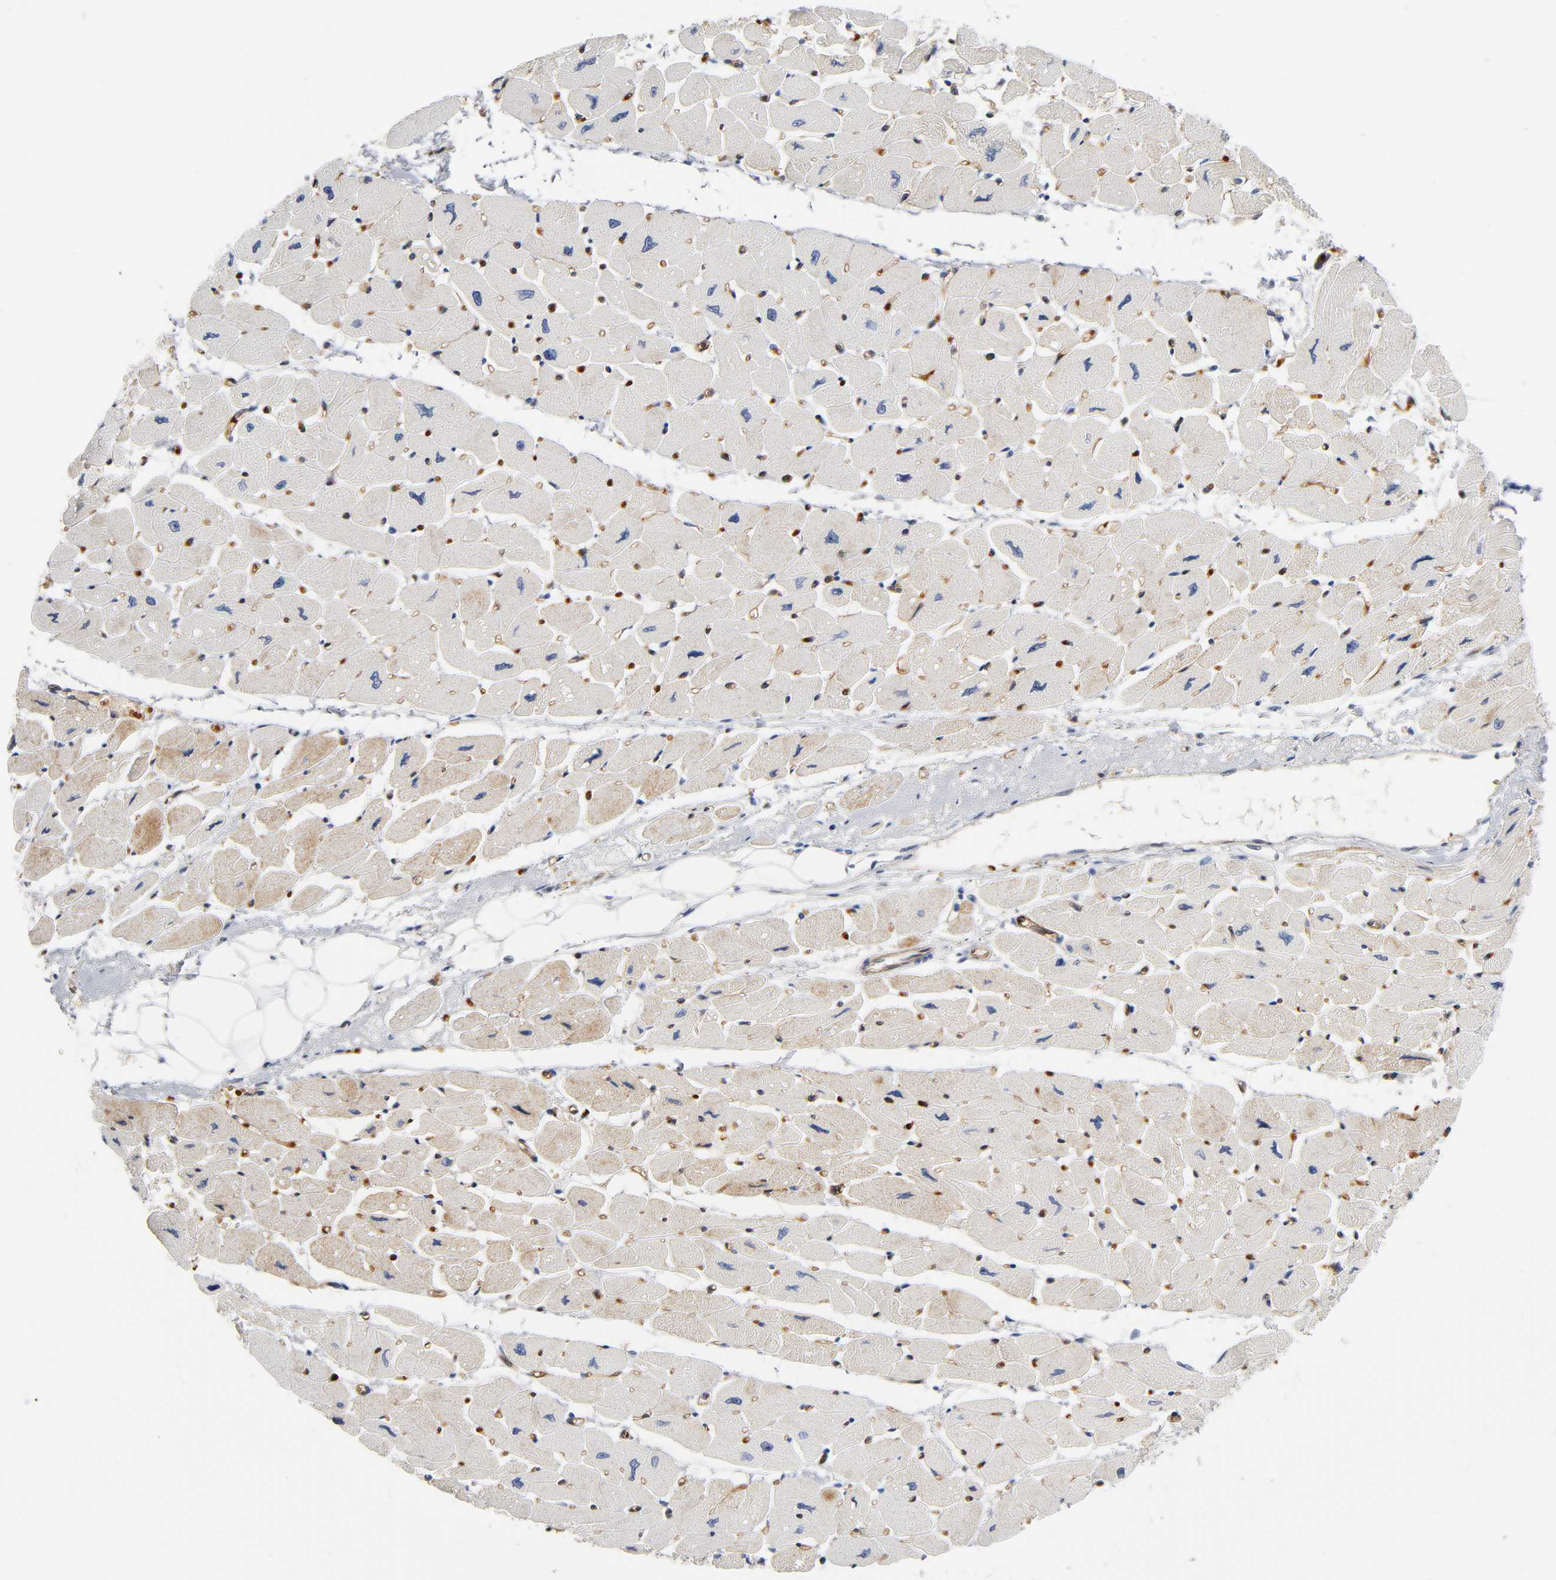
{"staining": {"intensity": "weak", "quantity": ">75%", "location": "cytoplasmic/membranous"}, "tissue": "heart muscle", "cell_type": "Cardiomyocytes", "image_type": "normal", "snomed": [{"axis": "morphology", "description": "Normal tissue, NOS"}, {"axis": "topography", "description": "Heart"}], "caption": "The histopathology image demonstrates a brown stain indicating the presence of a protein in the cytoplasmic/membranous of cardiomyocytes in heart muscle.", "gene": "CD2AP", "patient": {"sex": "female", "age": 54}}